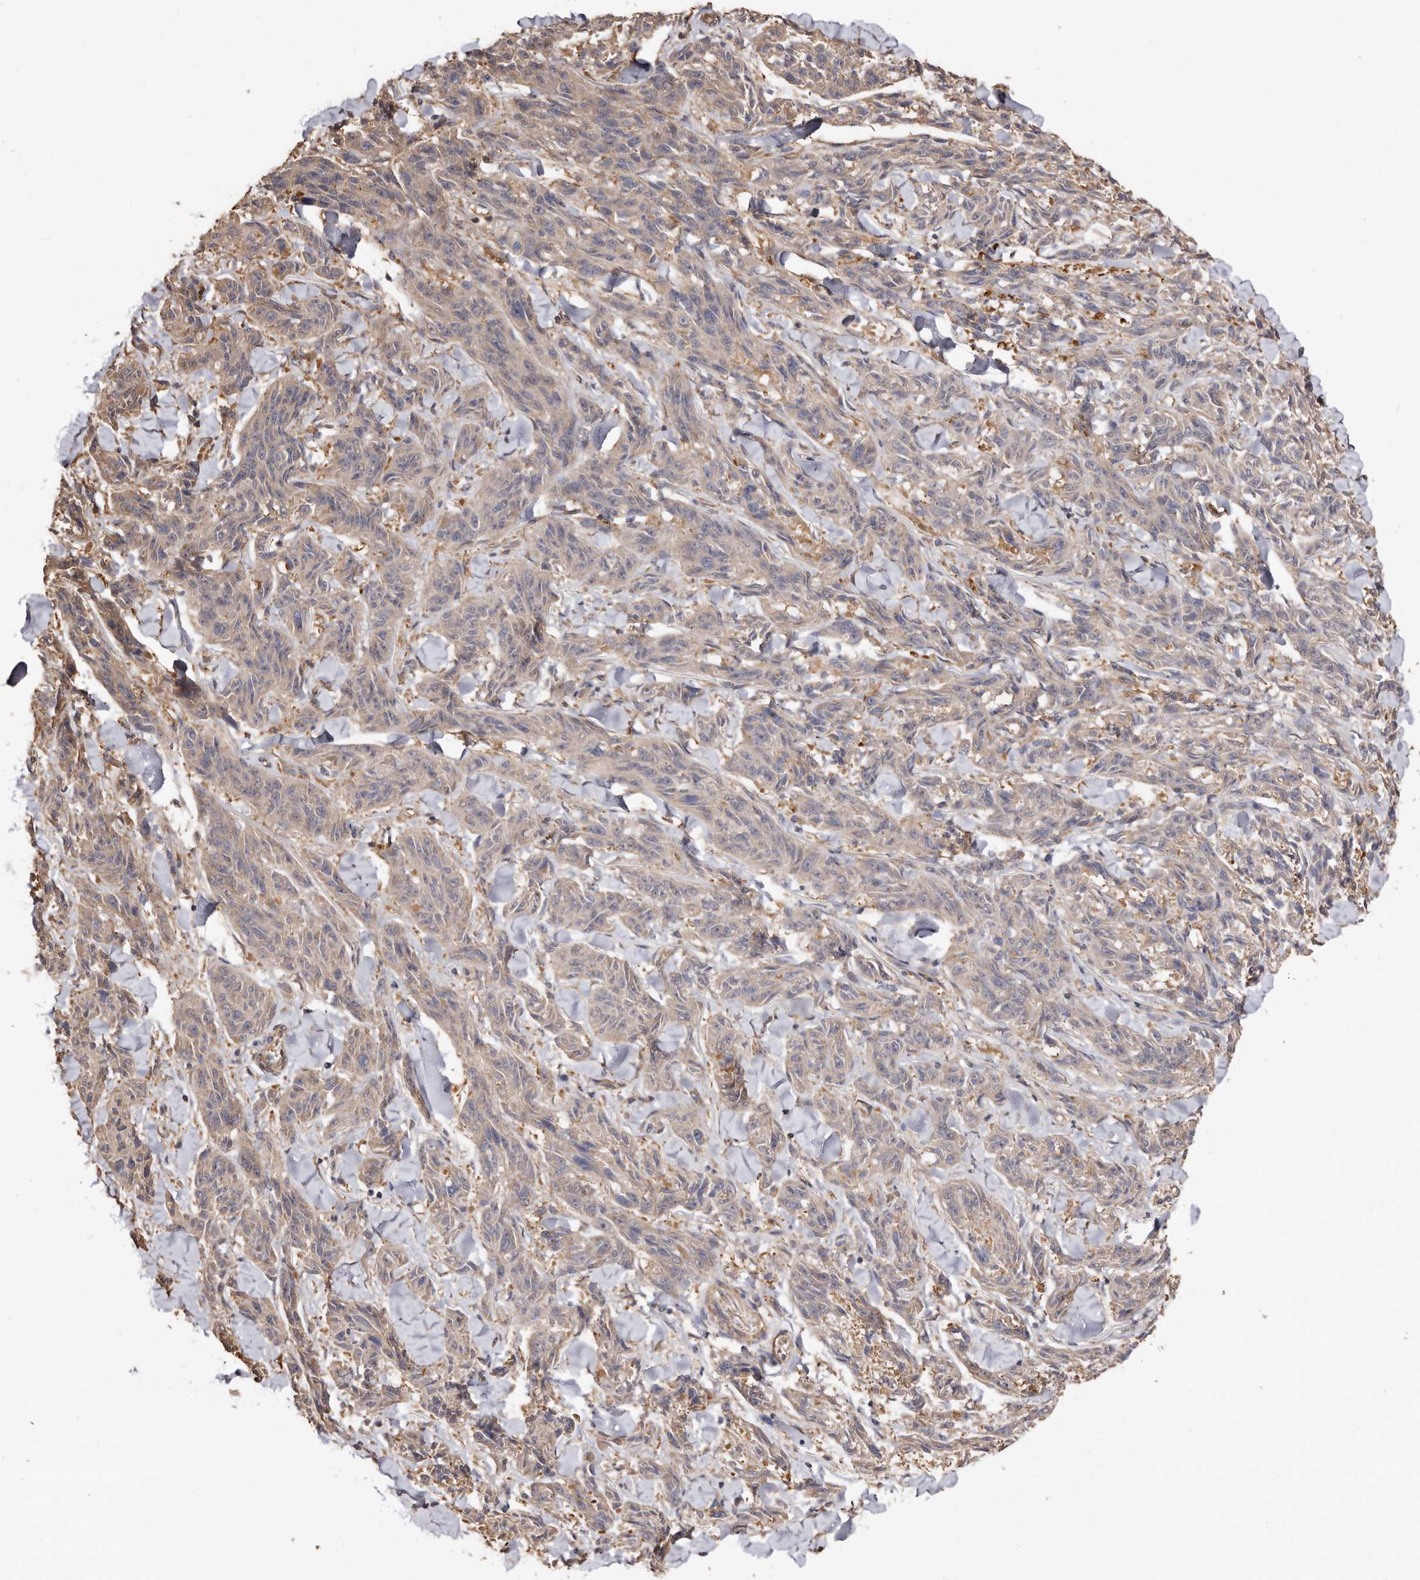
{"staining": {"intensity": "negative", "quantity": "none", "location": "none"}, "tissue": "melanoma", "cell_type": "Tumor cells", "image_type": "cancer", "snomed": [{"axis": "morphology", "description": "Malignant melanoma, NOS"}, {"axis": "topography", "description": "Skin"}], "caption": "Protein analysis of malignant melanoma demonstrates no significant expression in tumor cells. The staining is performed using DAB brown chromogen with nuclei counter-stained in using hematoxylin.", "gene": "COQ8B", "patient": {"sex": "male", "age": 53}}